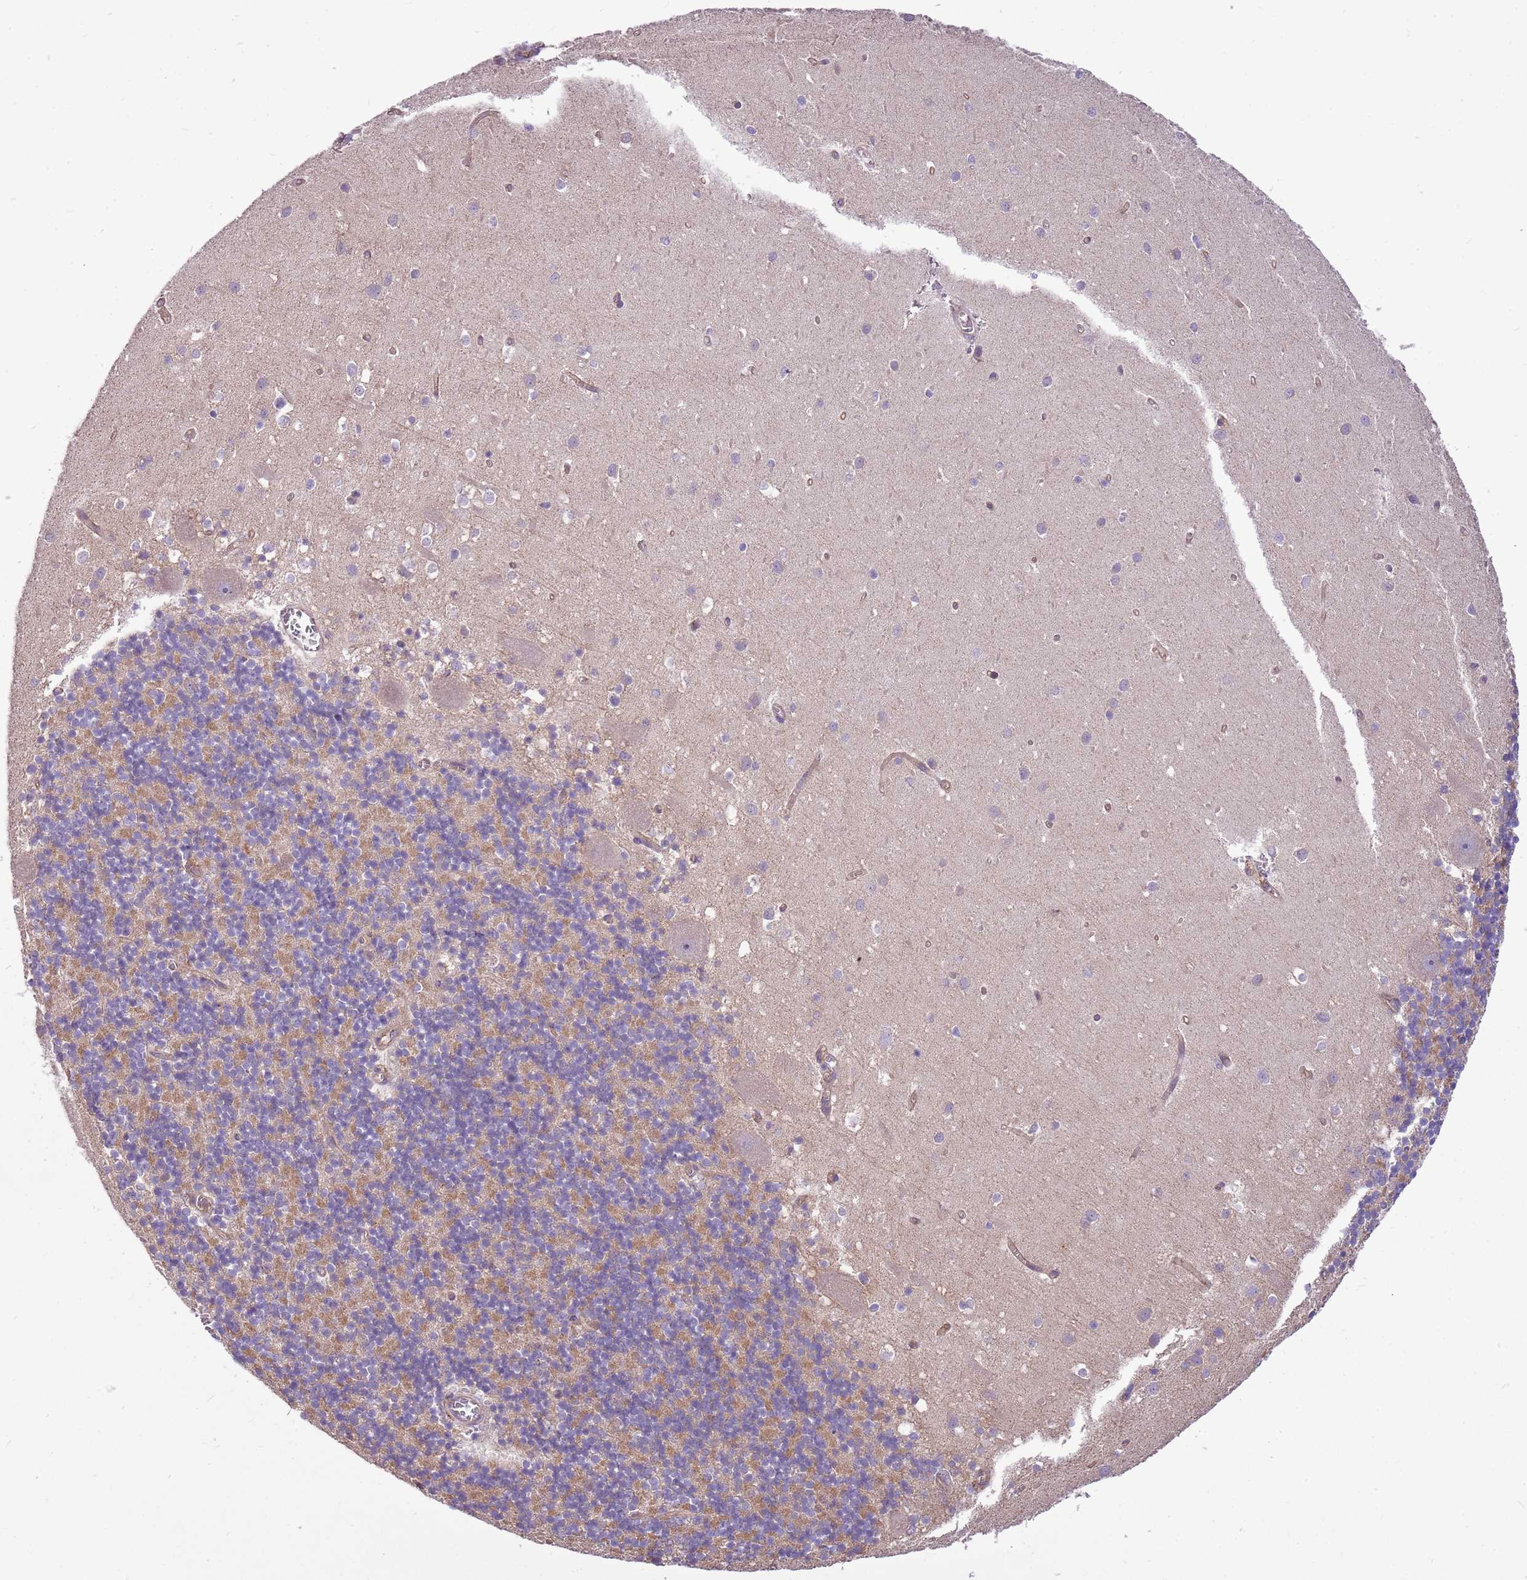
{"staining": {"intensity": "moderate", "quantity": "25%-75%", "location": "cytoplasmic/membranous"}, "tissue": "cerebellum", "cell_type": "Cells in granular layer", "image_type": "normal", "snomed": [{"axis": "morphology", "description": "Normal tissue, NOS"}, {"axis": "topography", "description": "Cerebellum"}], "caption": "Brown immunohistochemical staining in unremarkable cerebellum demonstrates moderate cytoplasmic/membranous expression in approximately 25%-75% of cells in granular layer. Nuclei are stained in blue.", "gene": "WASHC4", "patient": {"sex": "male", "age": 54}}